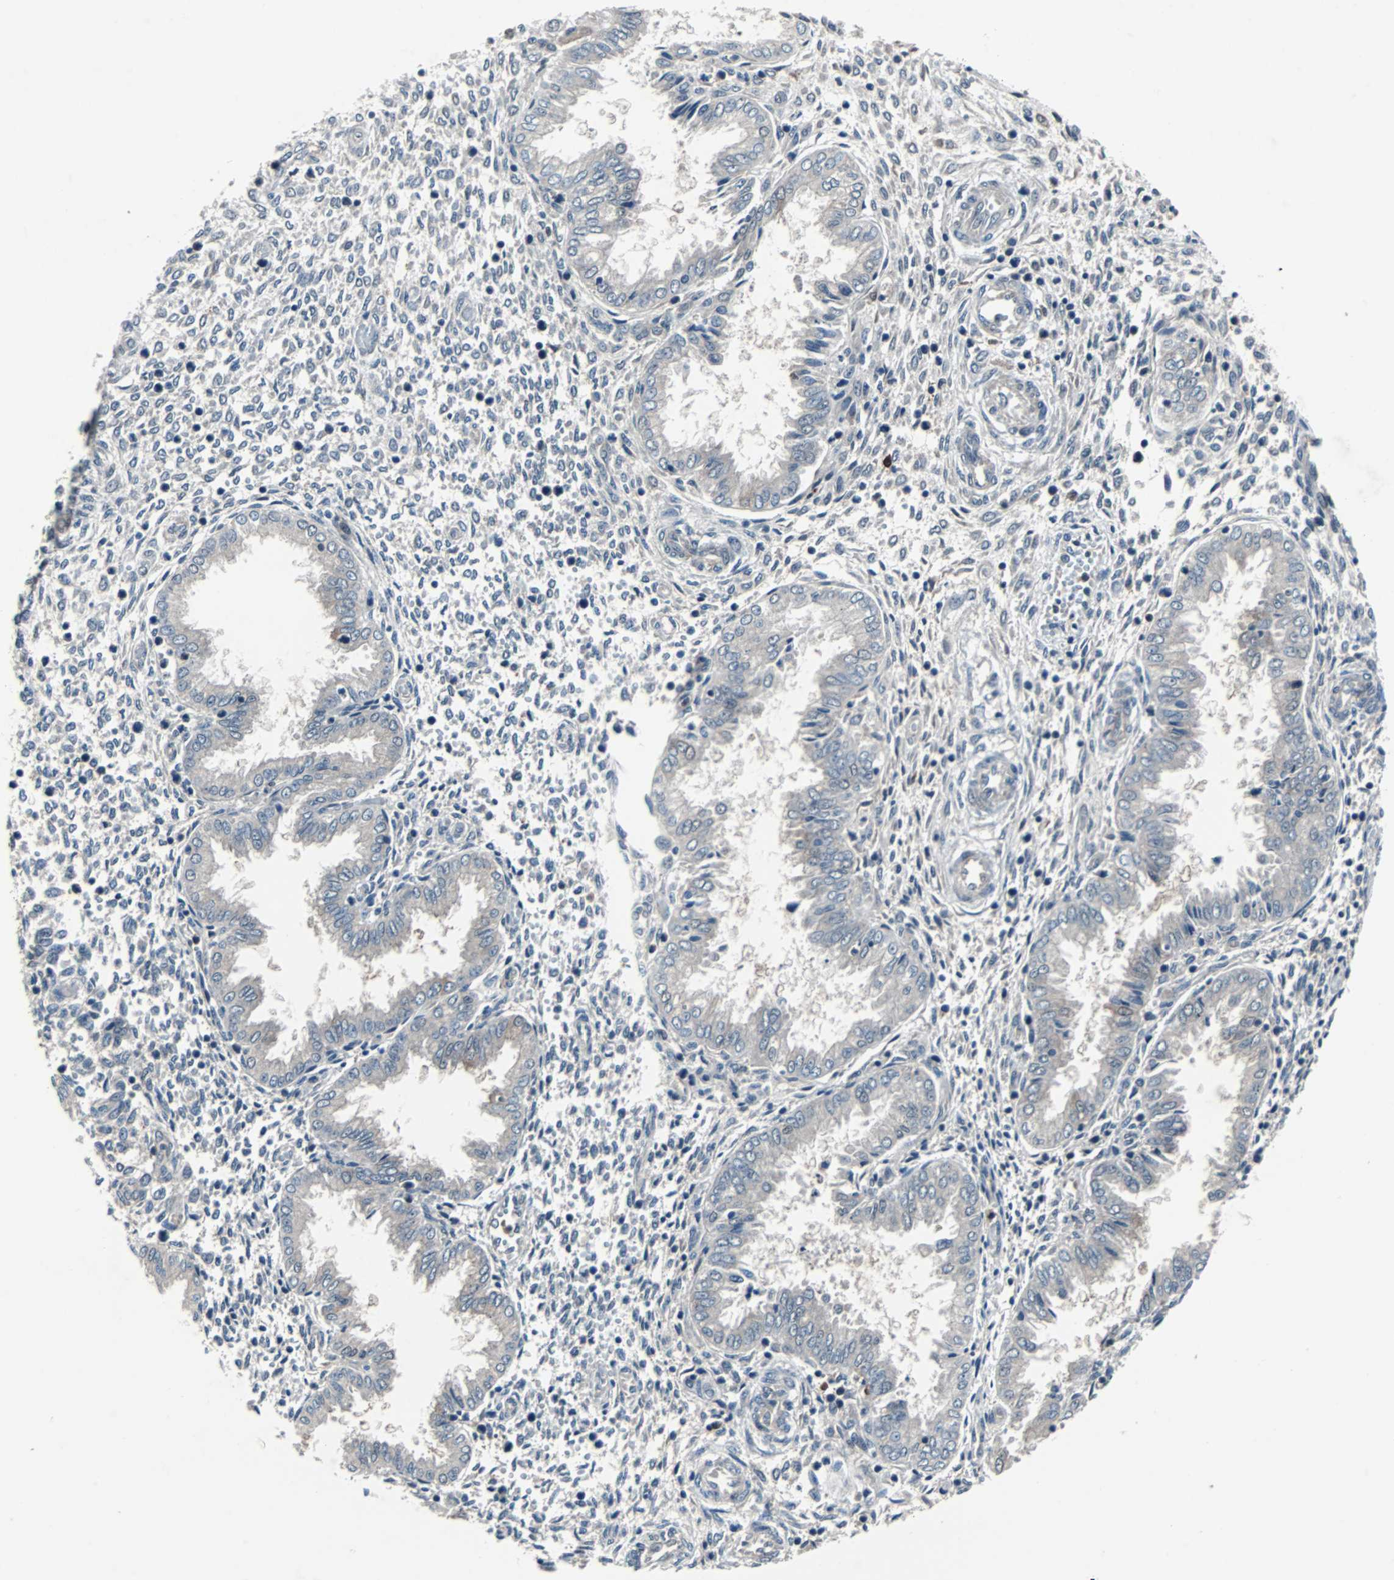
{"staining": {"intensity": "weak", "quantity": "25%-75%", "location": "cytoplasmic/membranous"}, "tissue": "endometrium", "cell_type": "Cells in endometrial stroma", "image_type": "normal", "snomed": [{"axis": "morphology", "description": "Normal tissue, NOS"}, {"axis": "topography", "description": "Endometrium"}], "caption": "The photomicrograph displays a brown stain indicating the presence of a protein in the cytoplasmic/membranous of cells in endometrial stroma in endometrium.", "gene": "PAK1", "patient": {"sex": "female", "age": 33}}